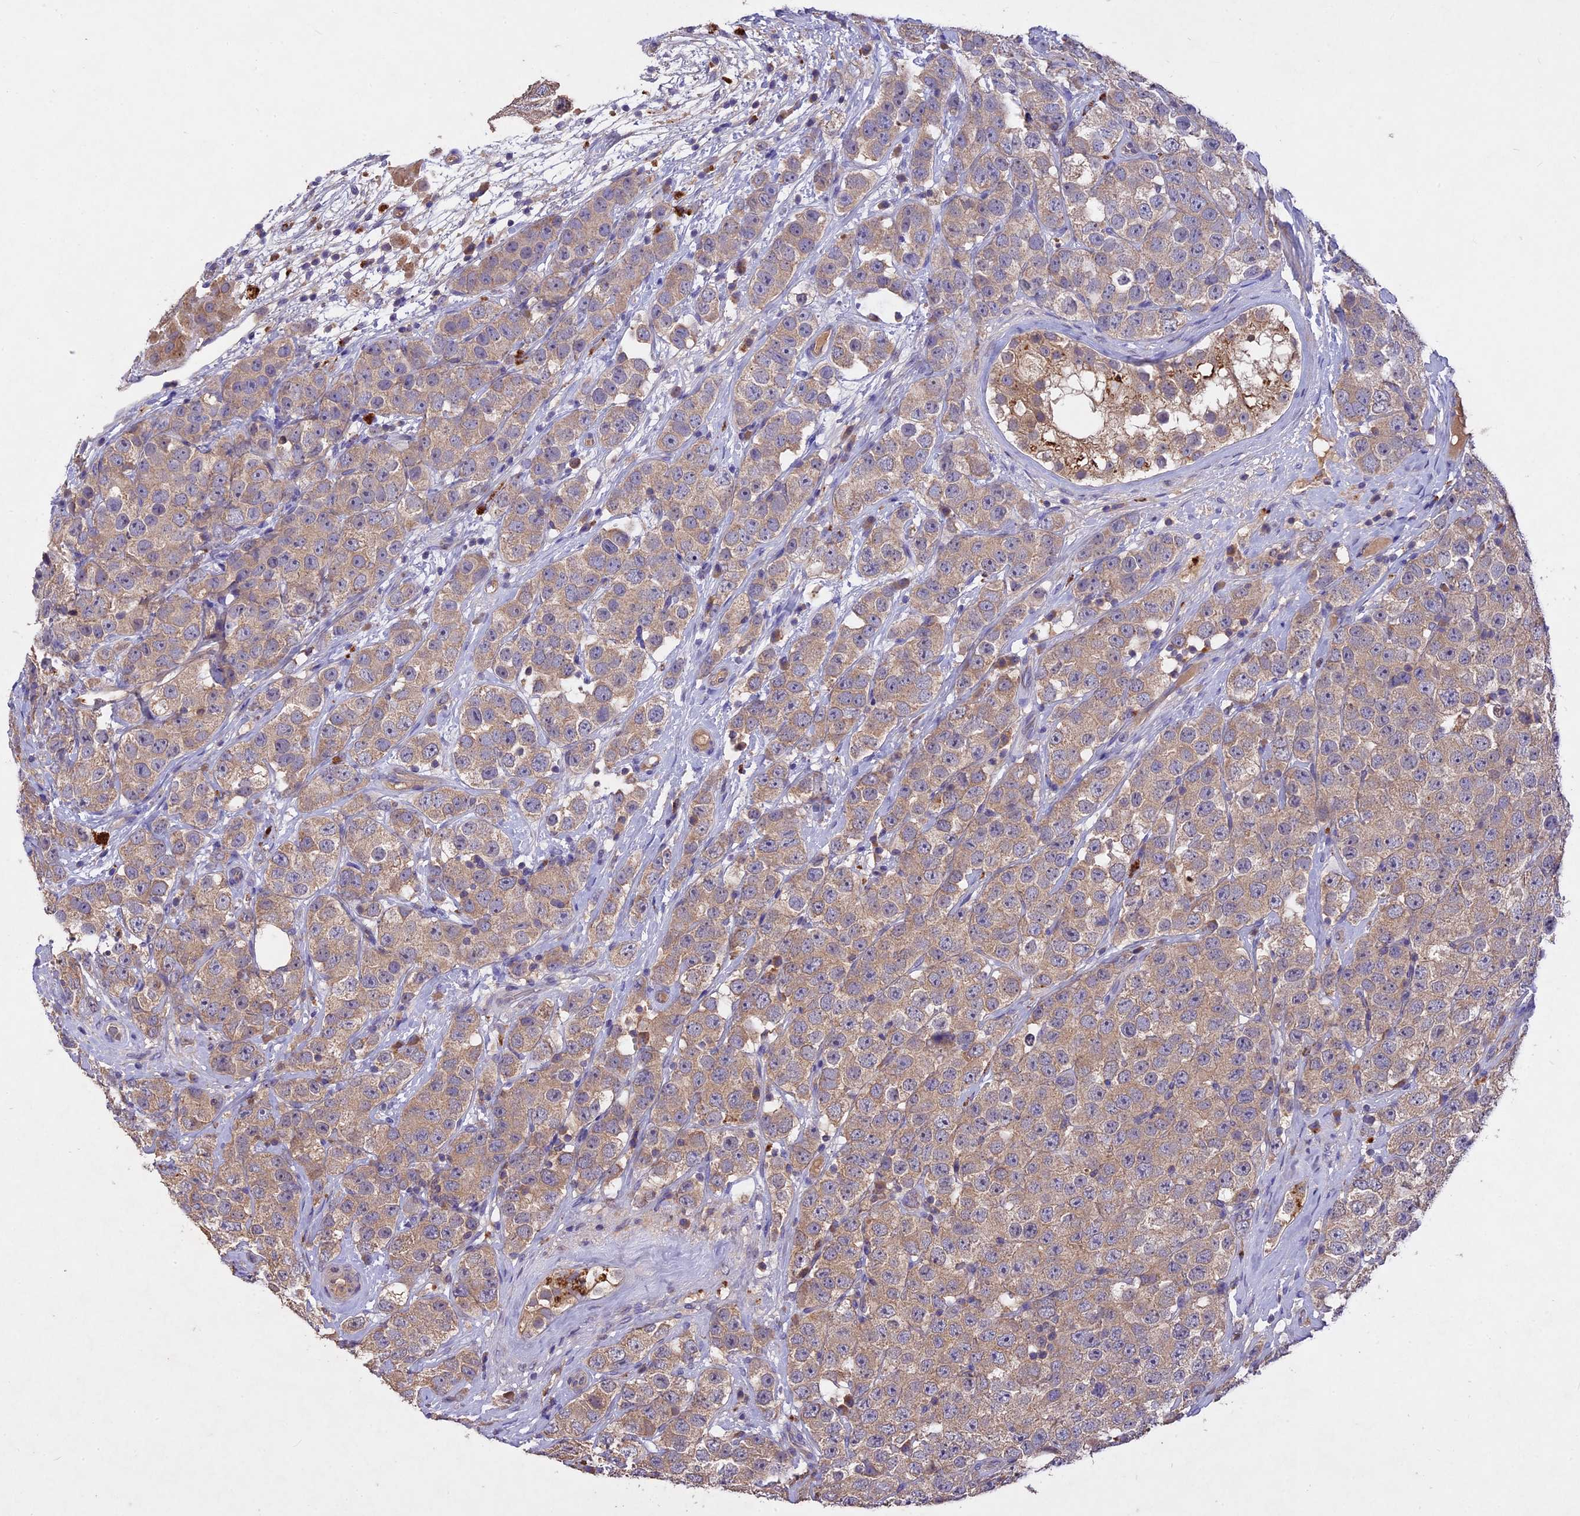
{"staining": {"intensity": "weak", "quantity": "25%-75%", "location": "cytoplasmic/membranous"}, "tissue": "testis cancer", "cell_type": "Tumor cells", "image_type": "cancer", "snomed": [{"axis": "morphology", "description": "Seminoma, NOS"}, {"axis": "topography", "description": "Testis"}], "caption": "The image displays staining of seminoma (testis), revealing weak cytoplasmic/membranous protein expression (brown color) within tumor cells.", "gene": "SLC26A4", "patient": {"sex": "male", "age": 28}}